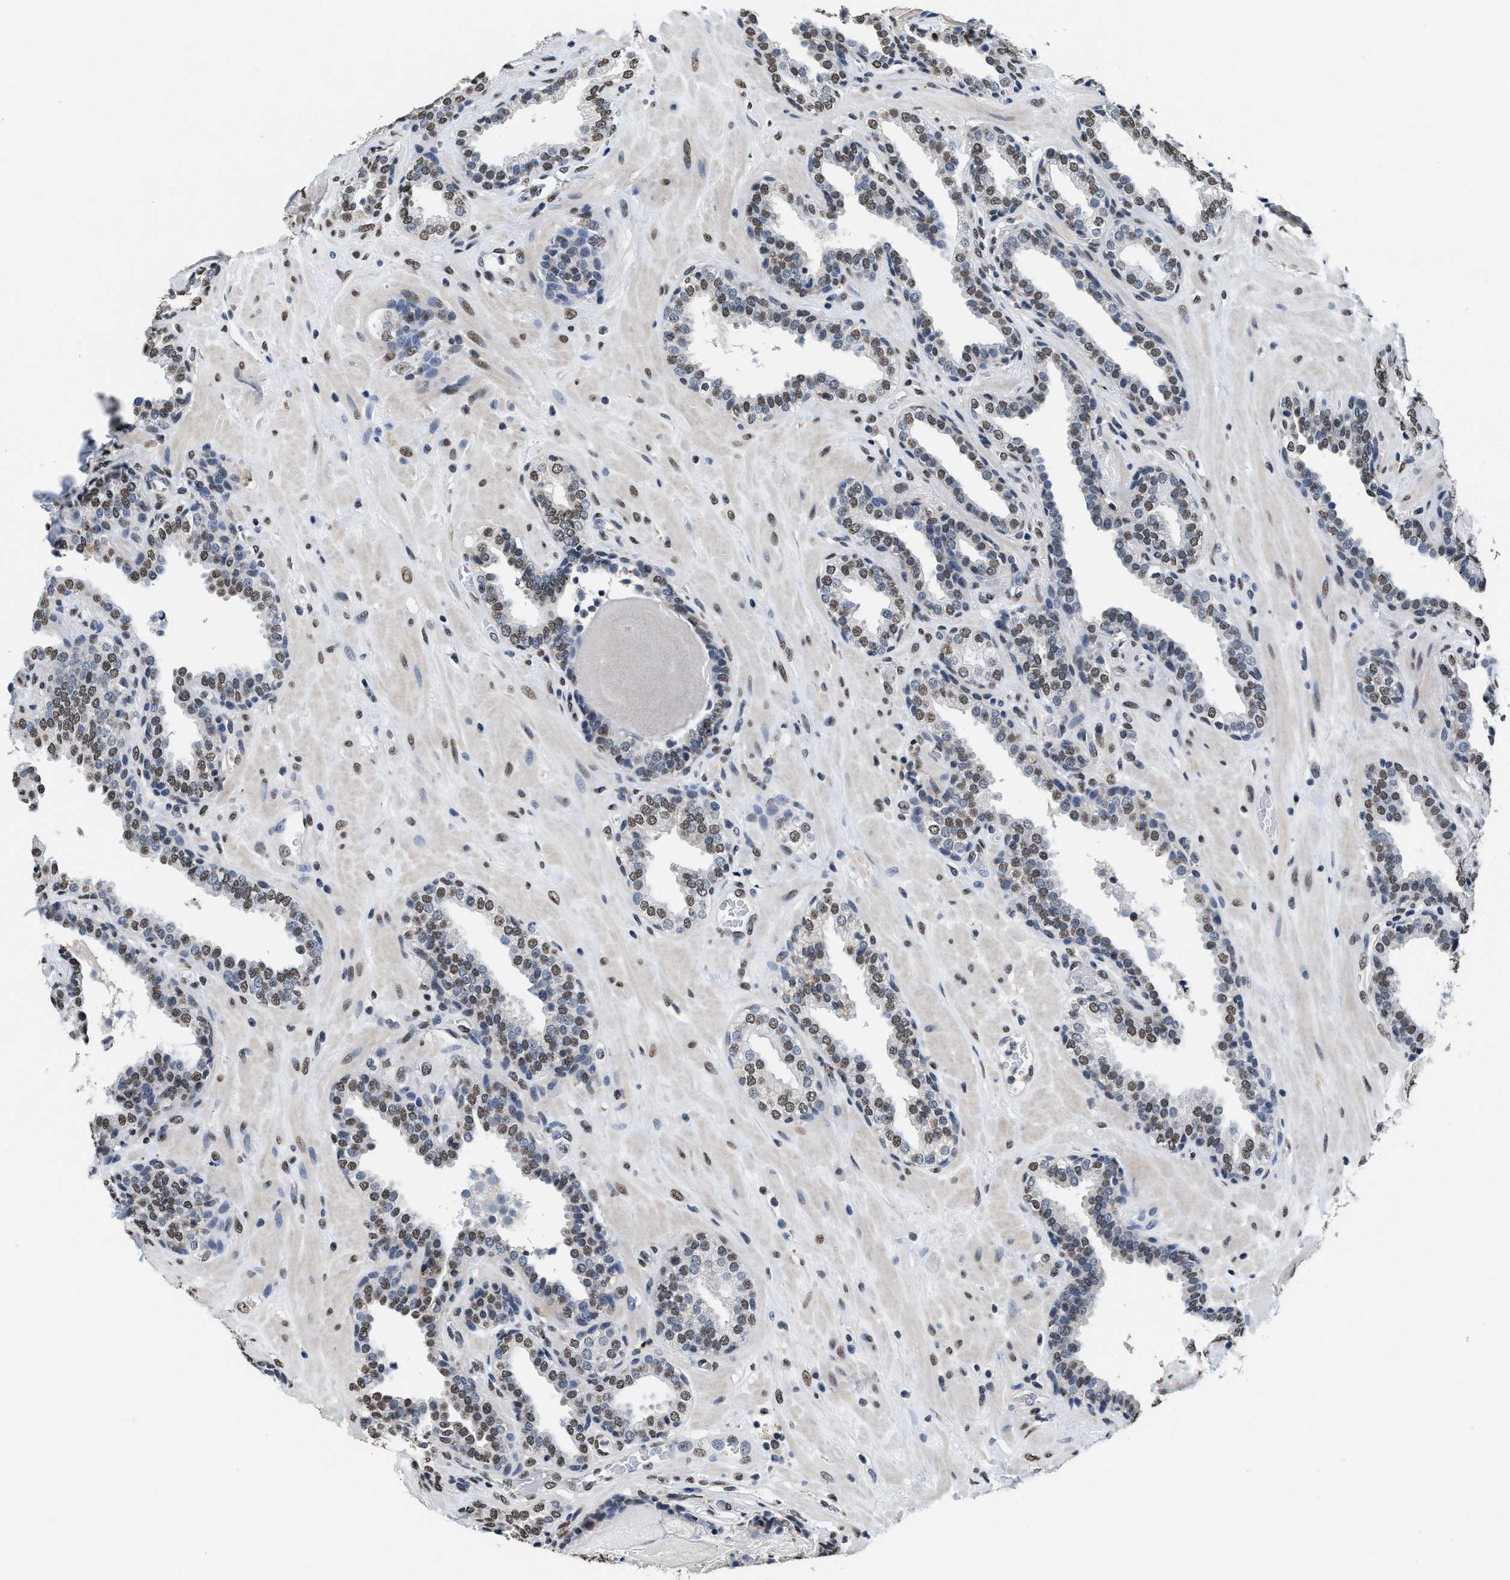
{"staining": {"intensity": "moderate", "quantity": ">75%", "location": "nuclear"}, "tissue": "prostate", "cell_type": "Glandular cells", "image_type": "normal", "snomed": [{"axis": "morphology", "description": "Normal tissue, NOS"}, {"axis": "topography", "description": "Prostate"}], "caption": "Protein staining of normal prostate exhibits moderate nuclear expression in approximately >75% of glandular cells. (IHC, brightfield microscopy, high magnification).", "gene": "SUPT16H", "patient": {"sex": "male", "age": 51}}